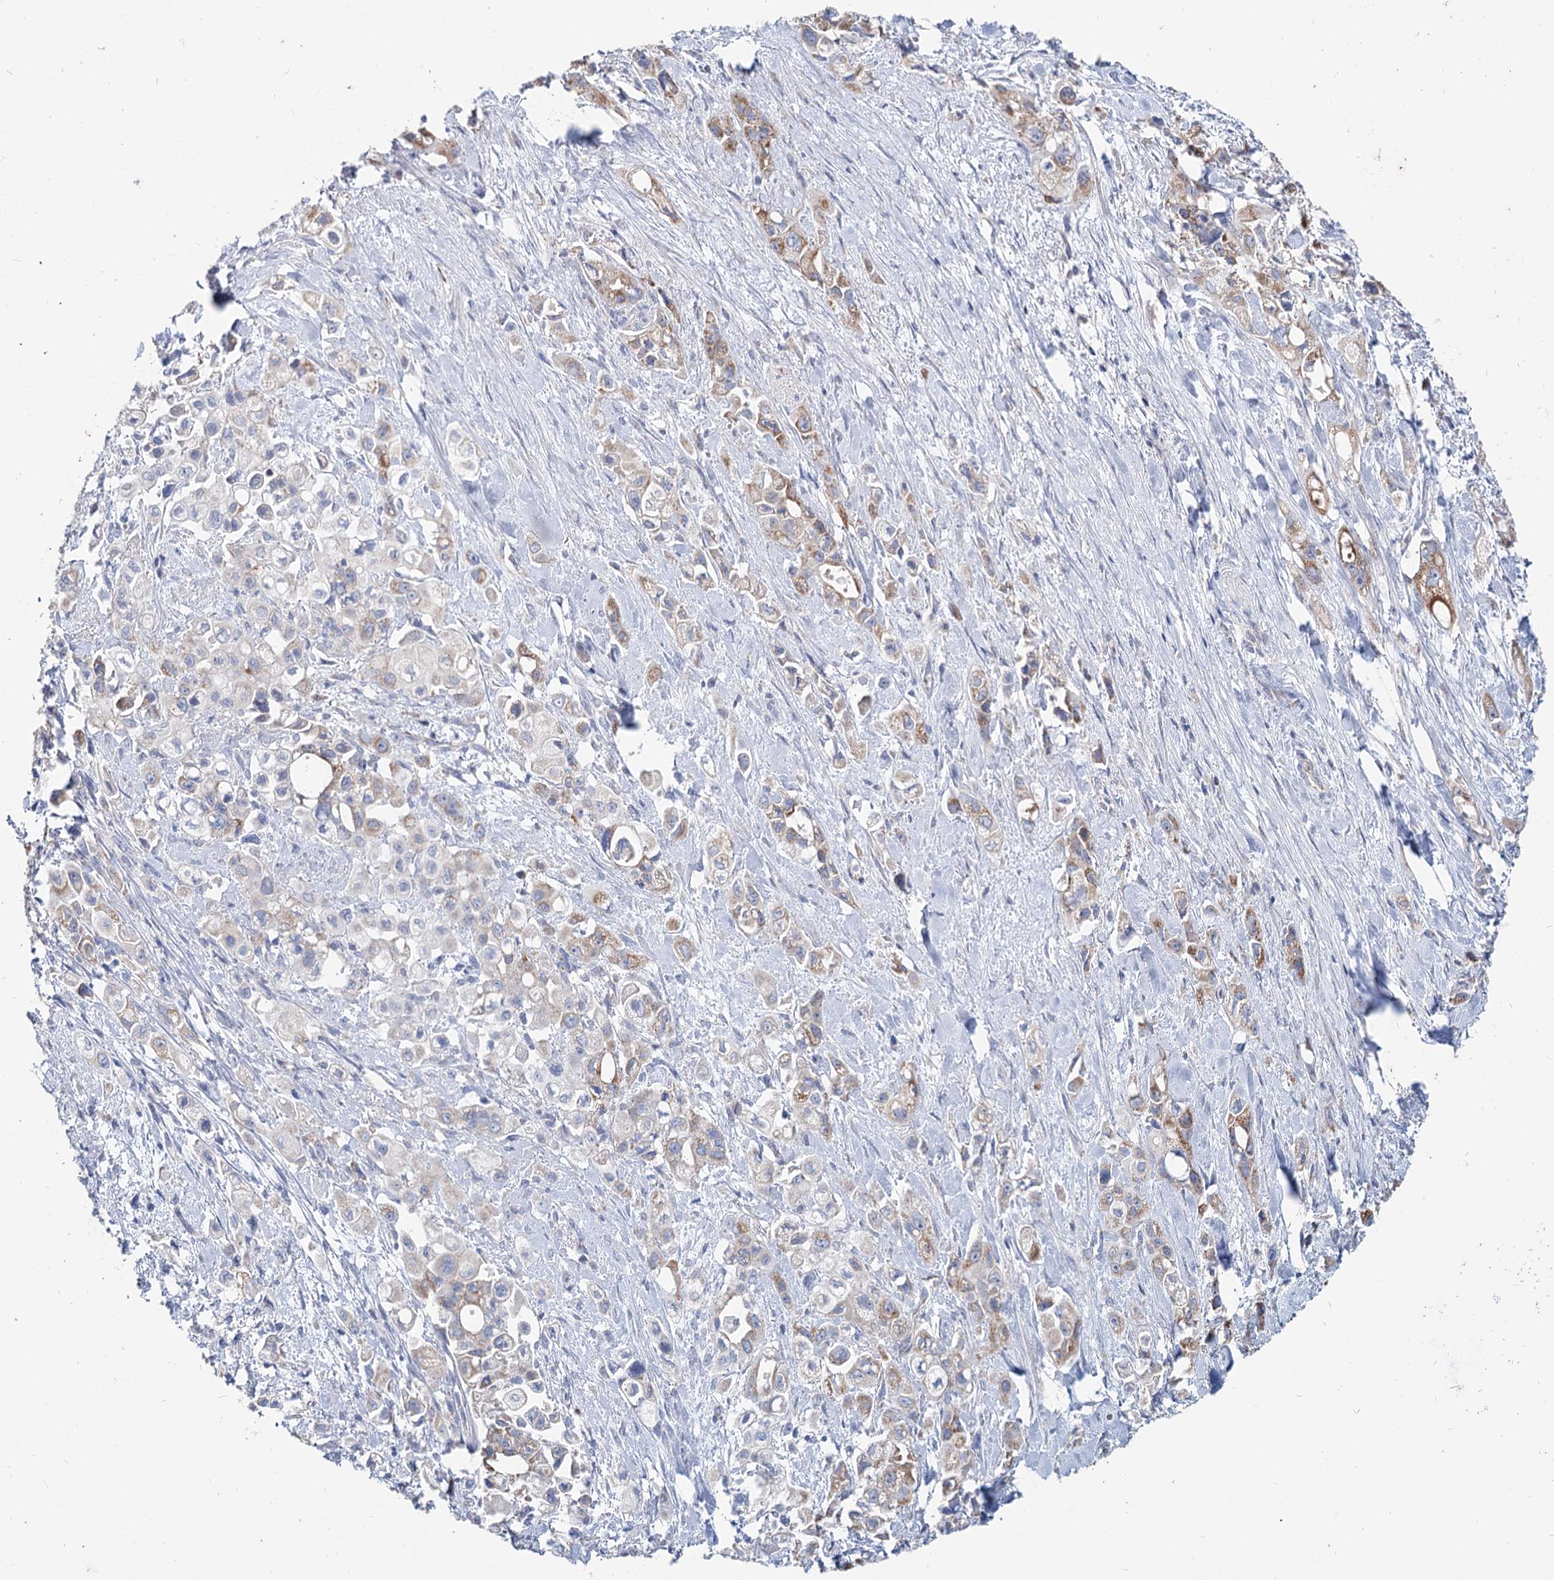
{"staining": {"intensity": "moderate", "quantity": "25%-75%", "location": "cytoplasmic/membranous"}, "tissue": "pancreatic cancer", "cell_type": "Tumor cells", "image_type": "cancer", "snomed": [{"axis": "morphology", "description": "Adenocarcinoma, NOS"}, {"axis": "topography", "description": "Pancreas"}], "caption": "Immunohistochemistry image of neoplastic tissue: human pancreatic adenocarcinoma stained using immunohistochemistry exhibits medium levels of moderate protein expression localized specifically in the cytoplasmic/membranous of tumor cells, appearing as a cytoplasmic/membranous brown color.", "gene": "MCCC2", "patient": {"sex": "female", "age": 66}}